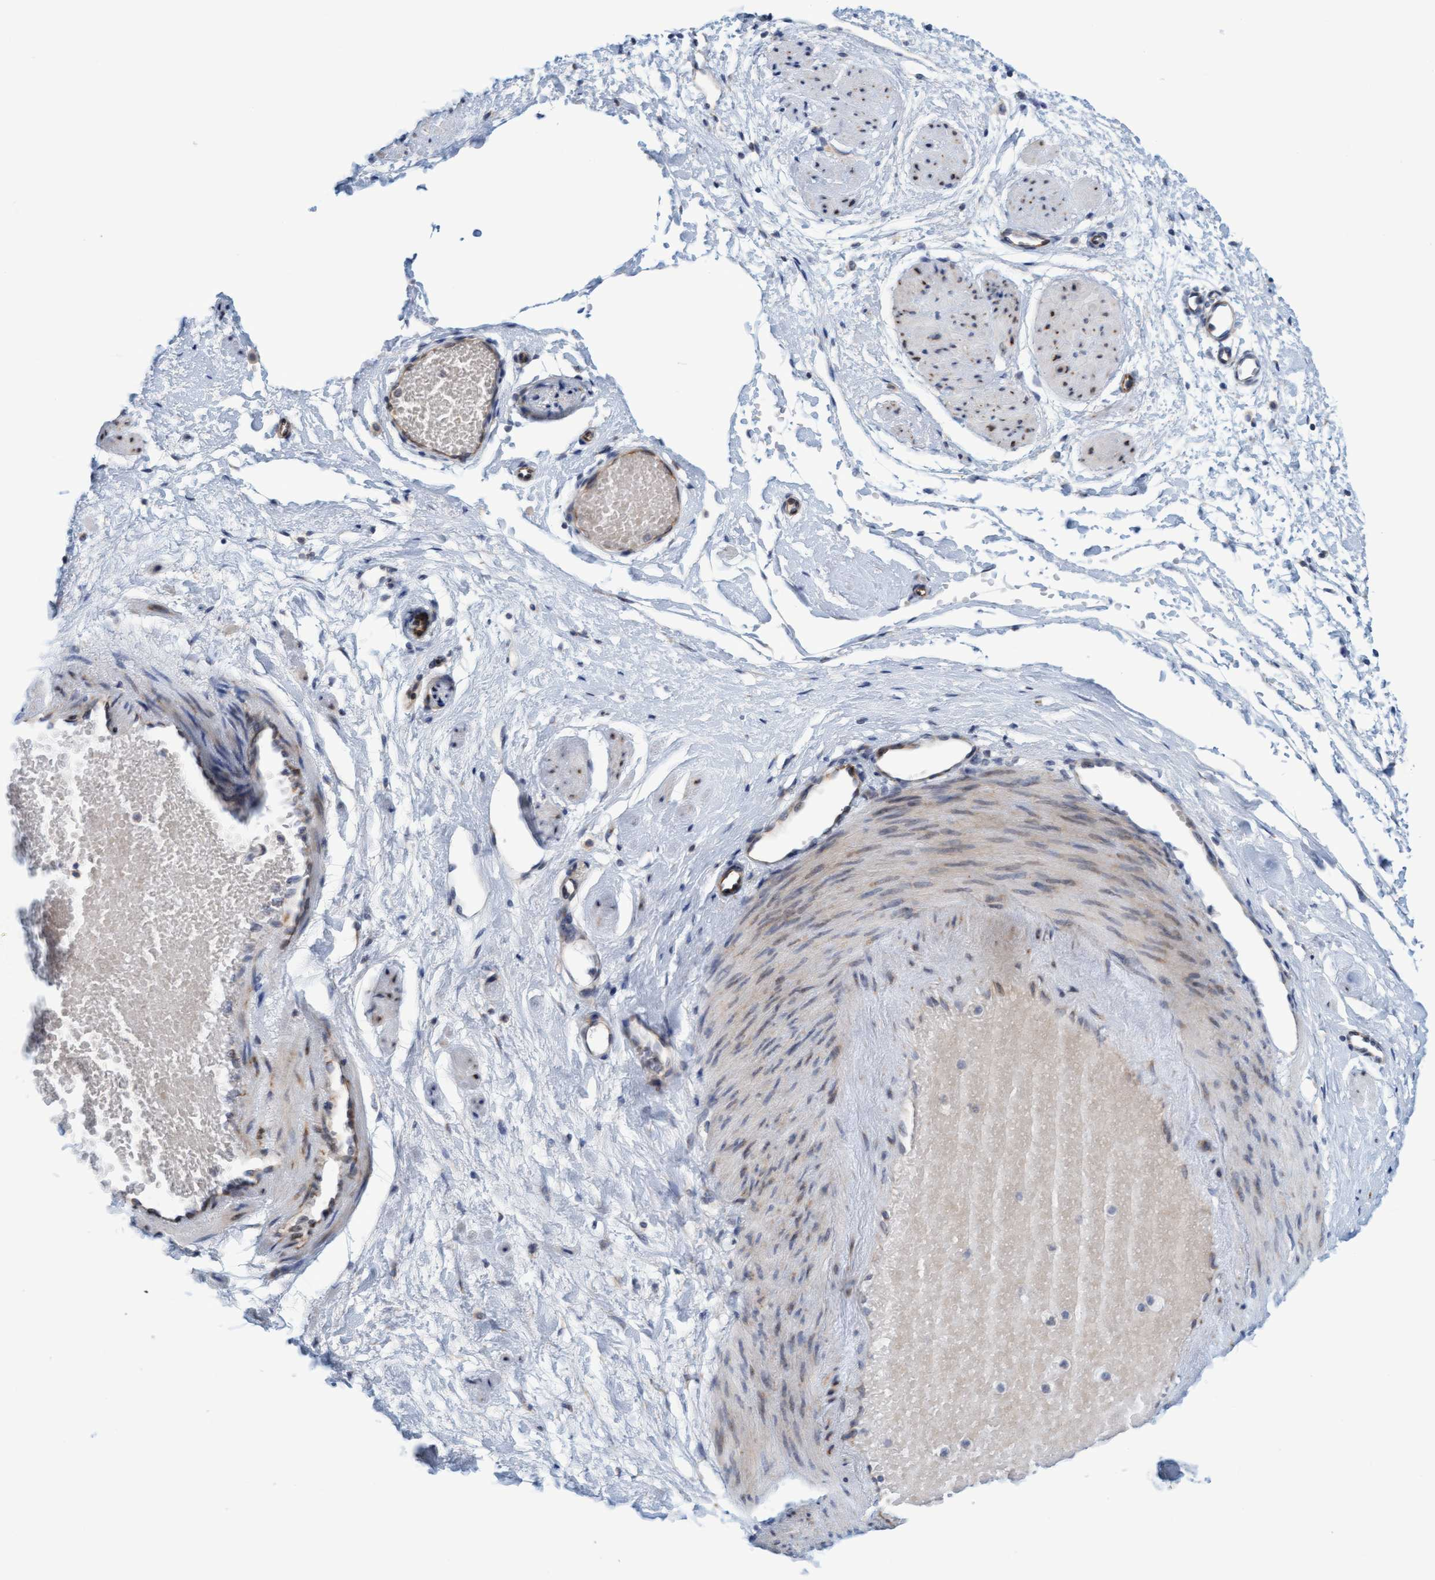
{"staining": {"intensity": "moderate", "quantity": ">75%", "location": "cytoplasmic/membranous"}, "tissue": "adipose tissue", "cell_type": "Adipocytes", "image_type": "normal", "snomed": [{"axis": "morphology", "description": "Normal tissue, NOS"}, {"axis": "topography", "description": "Soft tissue"}], "caption": "Protein expression analysis of benign adipose tissue displays moderate cytoplasmic/membranous positivity in about >75% of adipocytes.", "gene": "SLC28A3", "patient": {"sex": "male", "age": 72}}